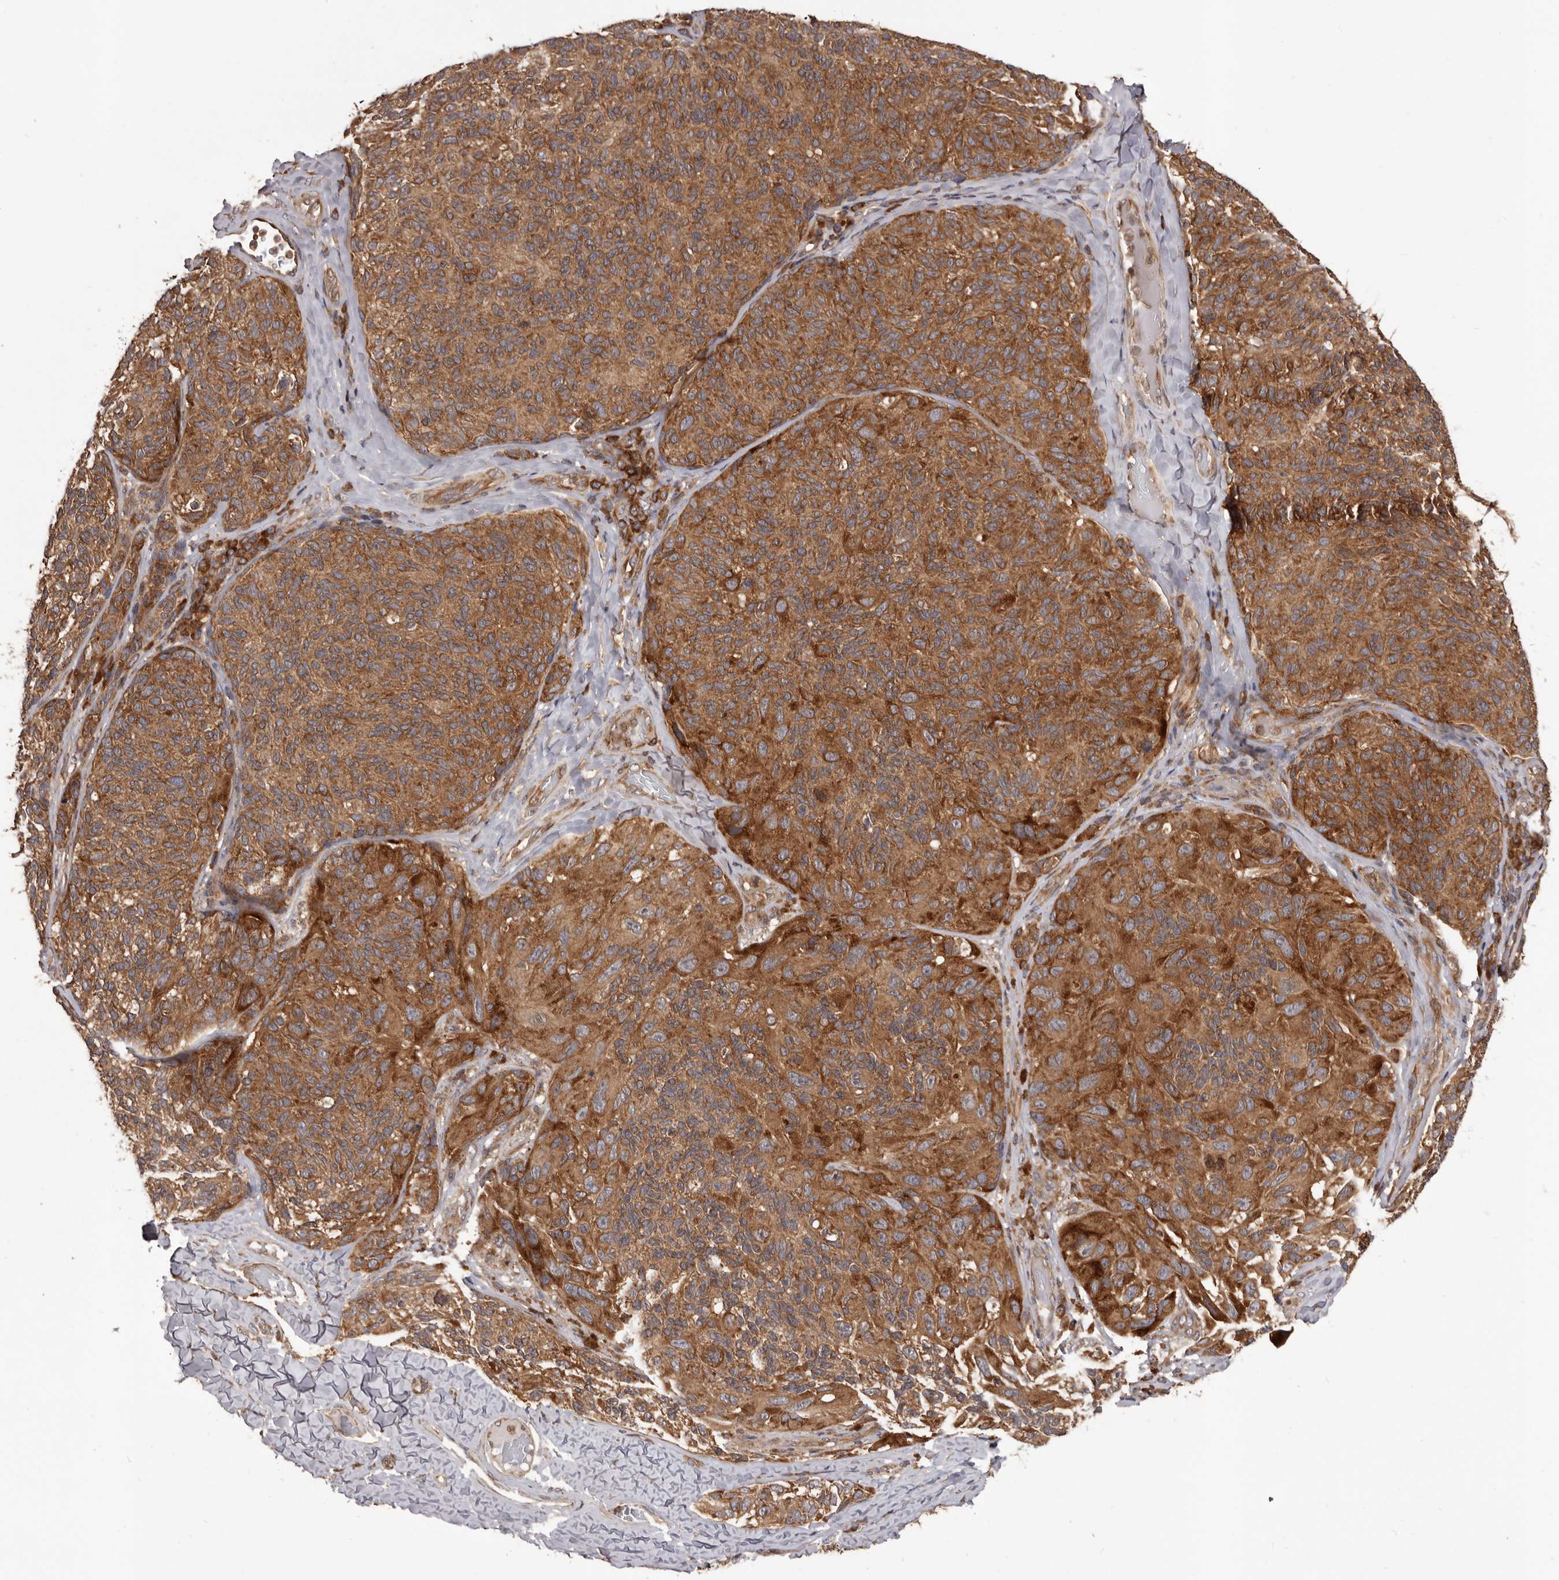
{"staining": {"intensity": "moderate", "quantity": ">75%", "location": "cytoplasmic/membranous"}, "tissue": "melanoma", "cell_type": "Tumor cells", "image_type": "cancer", "snomed": [{"axis": "morphology", "description": "Malignant melanoma, NOS"}, {"axis": "topography", "description": "Skin"}], "caption": "Melanoma tissue shows moderate cytoplasmic/membranous expression in approximately >75% of tumor cells, visualized by immunohistochemistry. (Stains: DAB (3,3'-diaminobenzidine) in brown, nuclei in blue, Microscopy: brightfield microscopy at high magnification).", "gene": "HBS1L", "patient": {"sex": "female", "age": 73}}